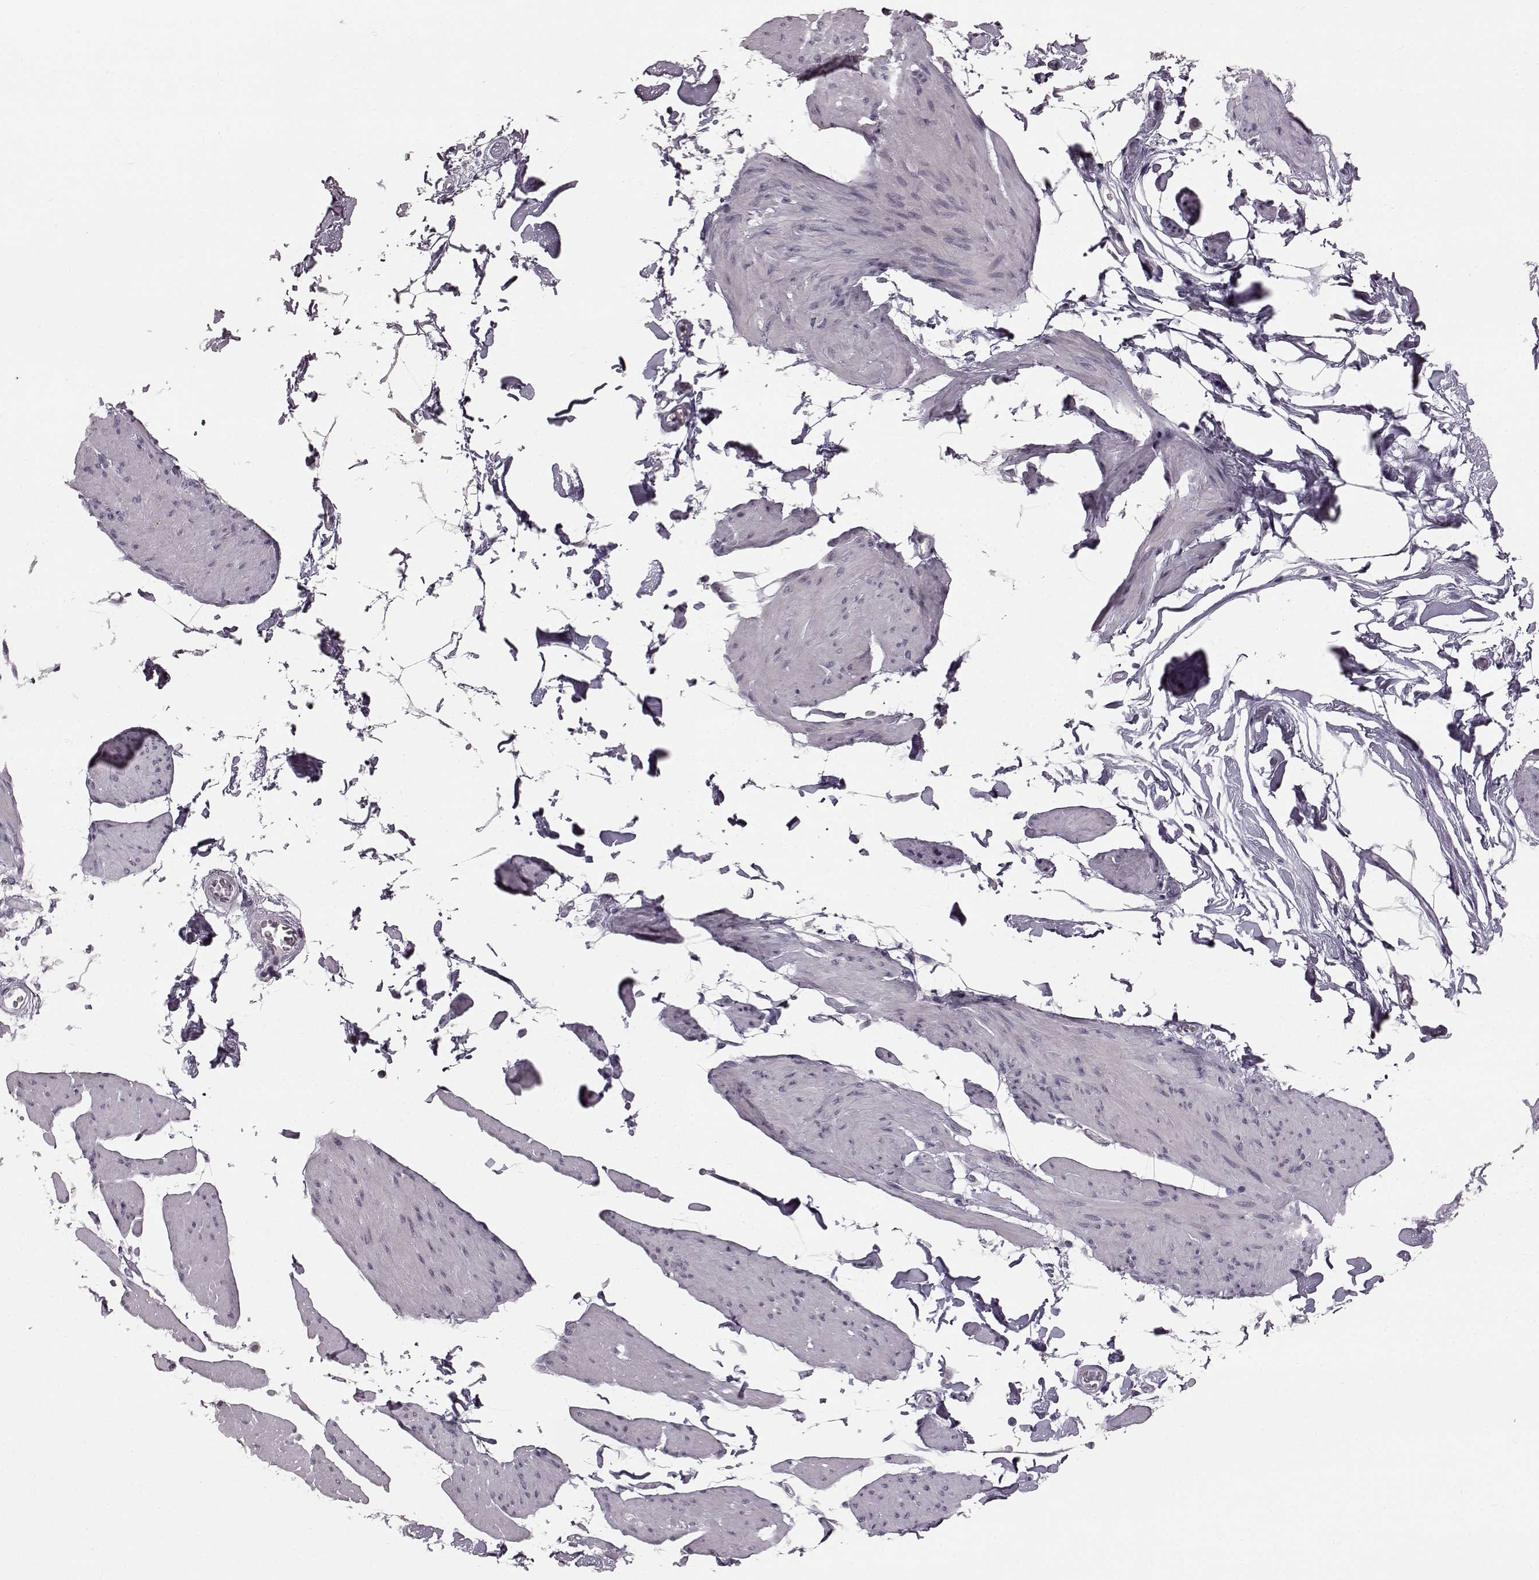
{"staining": {"intensity": "negative", "quantity": "none", "location": "none"}, "tissue": "smooth muscle", "cell_type": "Smooth muscle cells", "image_type": "normal", "snomed": [{"axis": "morphology", "description": "Normal tissue, NOS"}, {"axis": "topography", "description": "Adipose tissue"}, {"axis": "topography", "description": "Smooth muscle"}, {"axis": "topography", "description": "Peripheral nerve tissue"}], "caption": "Immunohistochemistry micrograph of unremarkable smooth muscle: human smooth muscle stained with DAB exhibits no significant protein staining in smooth muscle cells.", "gene": "TCHHL1", "patient": {"sex": "male", "age": 83}}